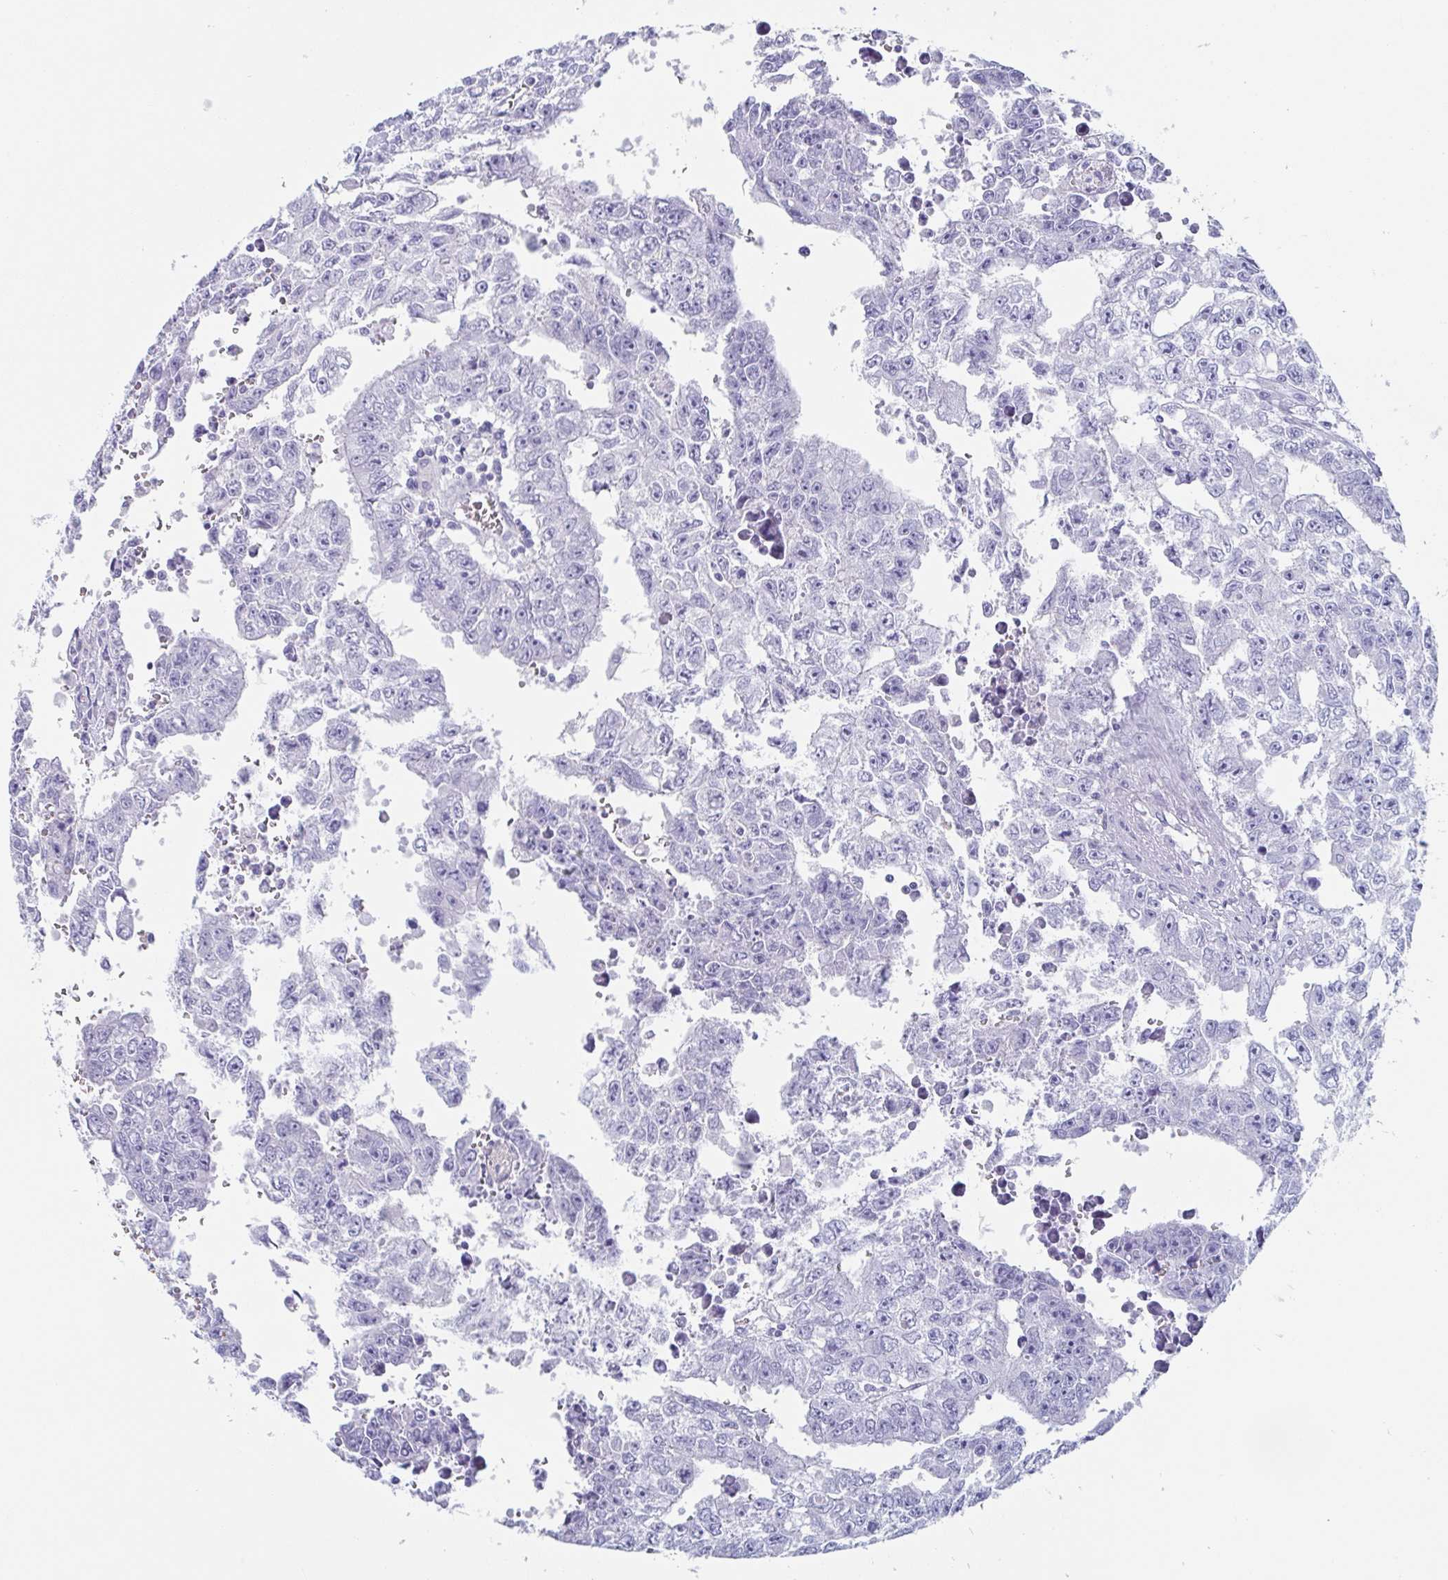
{"staining": {"intensity": "negative", "quantity": "none", "location": "none"}, "tissue": "testis cancer", "cell_type": "Tumor cells", "image_type": "cancer", "snomed": [{"axis": "morphology", "description": "Carcinoma, Embryonal, NOS"}, {"axis": "morphology", "description": "Teratoma, malignant, NOS"}, {"axis": "topography", "description": "Testis"}], "caption": "DAB immunohistochemical staining of human testis cancer shows no significant staining in tumor cells. (Brightfield microscopy of DAB IHC at high magnification).", "gene": "TAGLN3", "patient": {"sex": "male", "age": 24}}